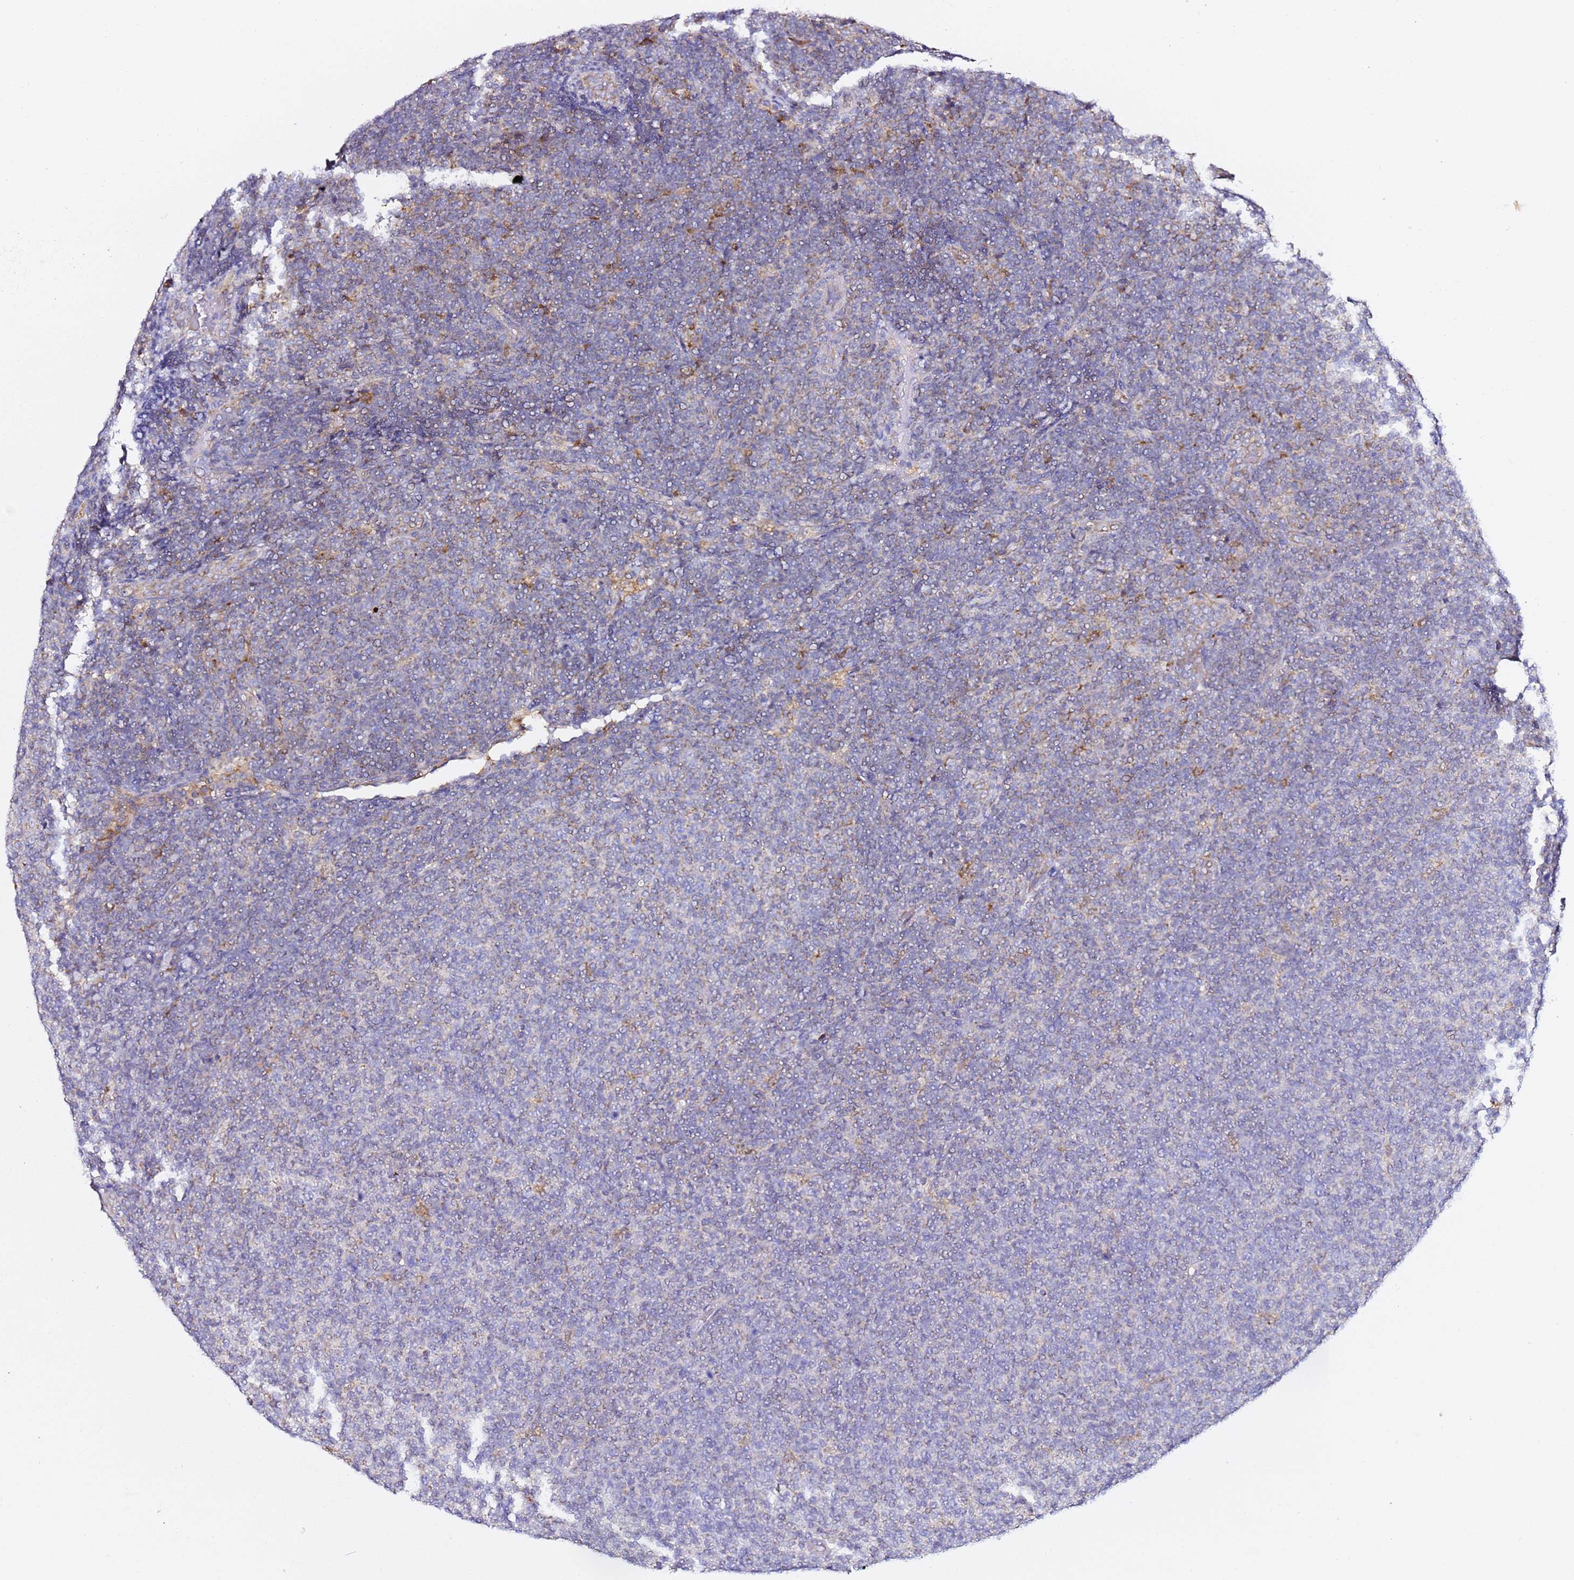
{"staining": {"intensity": "weak", "quantity": "<25%", "location": "cytoplasmic/membranous"}, "tissue": "lymphoma", "cell_type": "Tumor cells", "image_type": "cancer", "snomed": [{"axis": "morphology", "description": "Malignant lymphoma, non-Hodgkin's type, Low grade"}, {"axis": "topography", "description": "Lymph node"}], "caption": "Immunohistochemistry micrograph of lymphoma stained for a protein (brown), which displays no expression in tumor cells. (DAB immunohistochemistry visualized using brightfield microscopy, high magnification).", "gene": "C19orf12", "patient": {"sex": "male", "age": 66}}